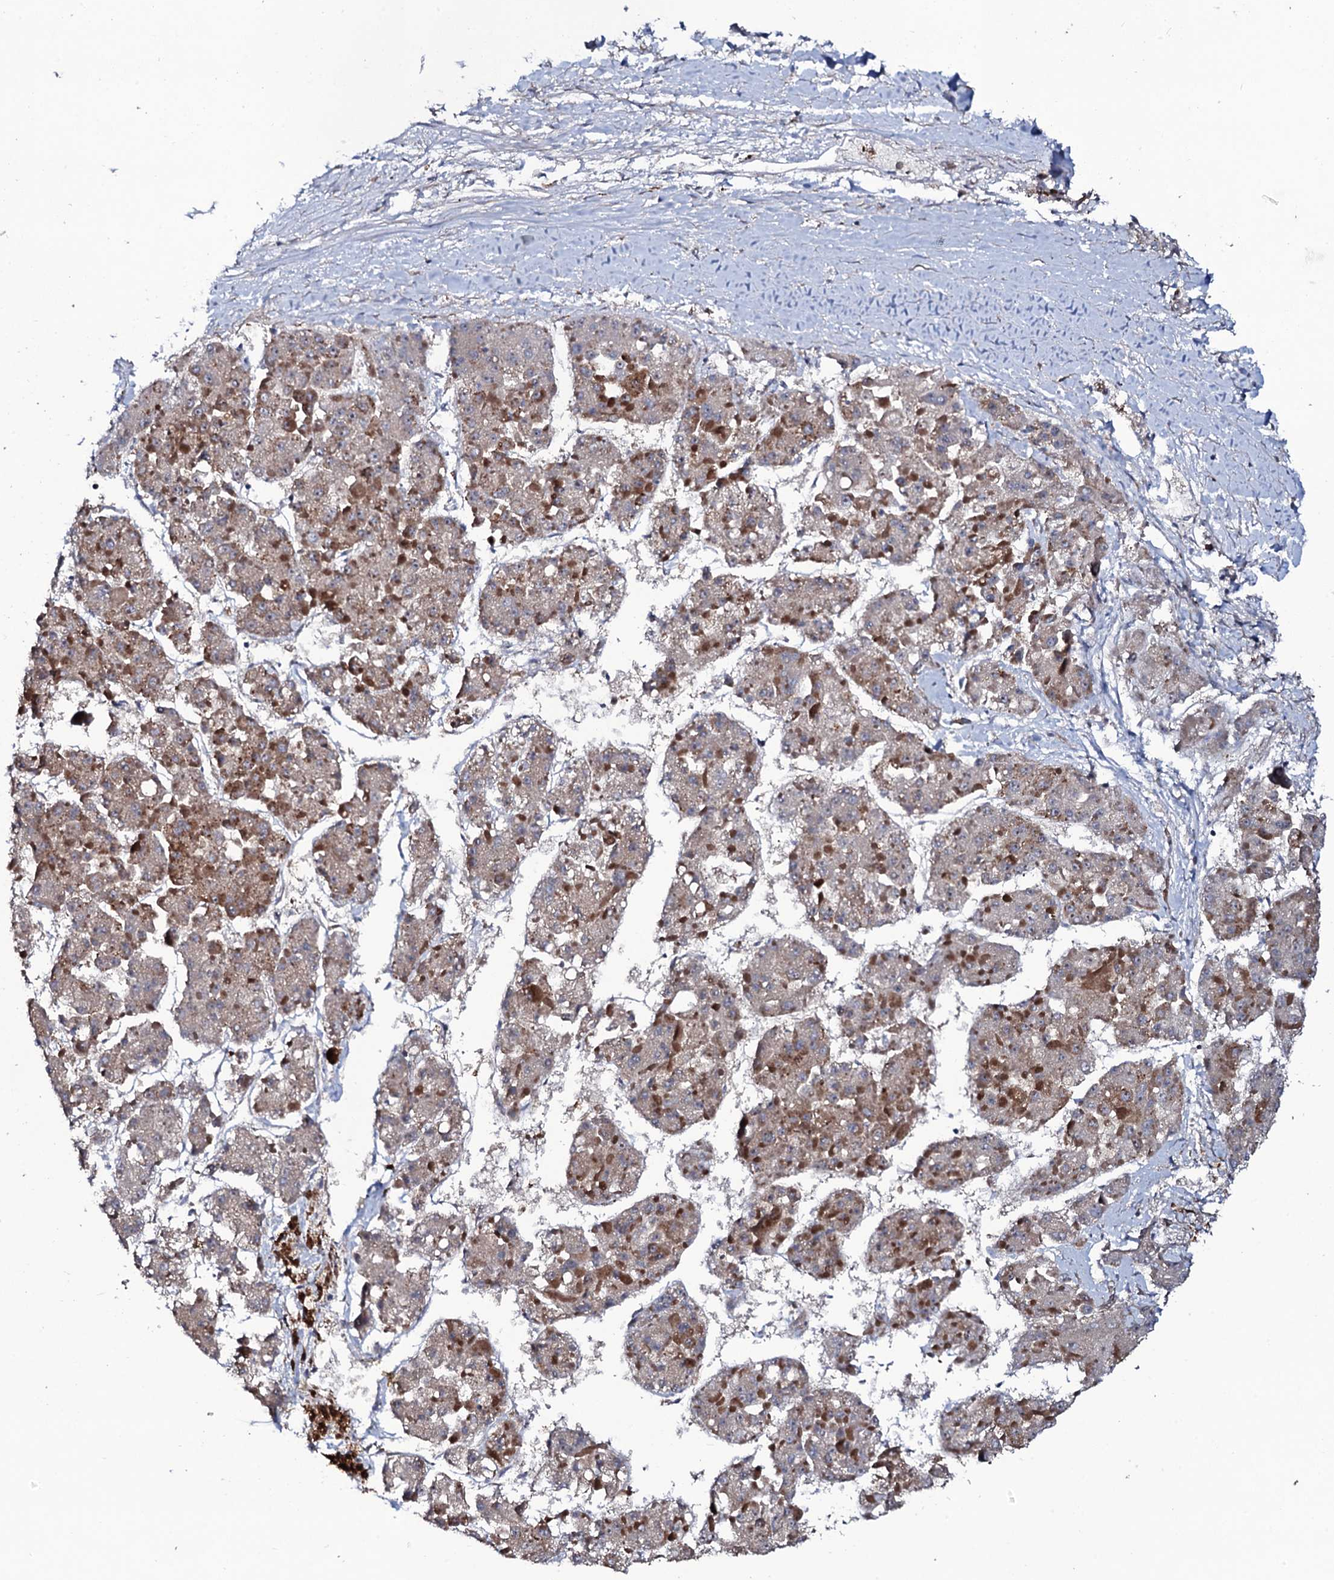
{"staining": {"intensity": "weak", "quantity": ">75%", "location": "cytoplasmic/membranous"}, "tissue": "liver cancer", "cell_type": "Tumor cells", "image_type": "cancer", "snomed": [{"axis": "morphology", "description": "Carcinoma, Hepatocellular, NOS"}, {"axis": "topography", "description": "Liver"}], "caption": "This is a micrograph of immunohistochemistry (IHC) staining of hepatocellular carcinoma (liver), which shows weak expression in the cytoplasmic/membranous of tumor cells.", "gene": "COG6", "patient": {"sex": "female", "age": 73}}